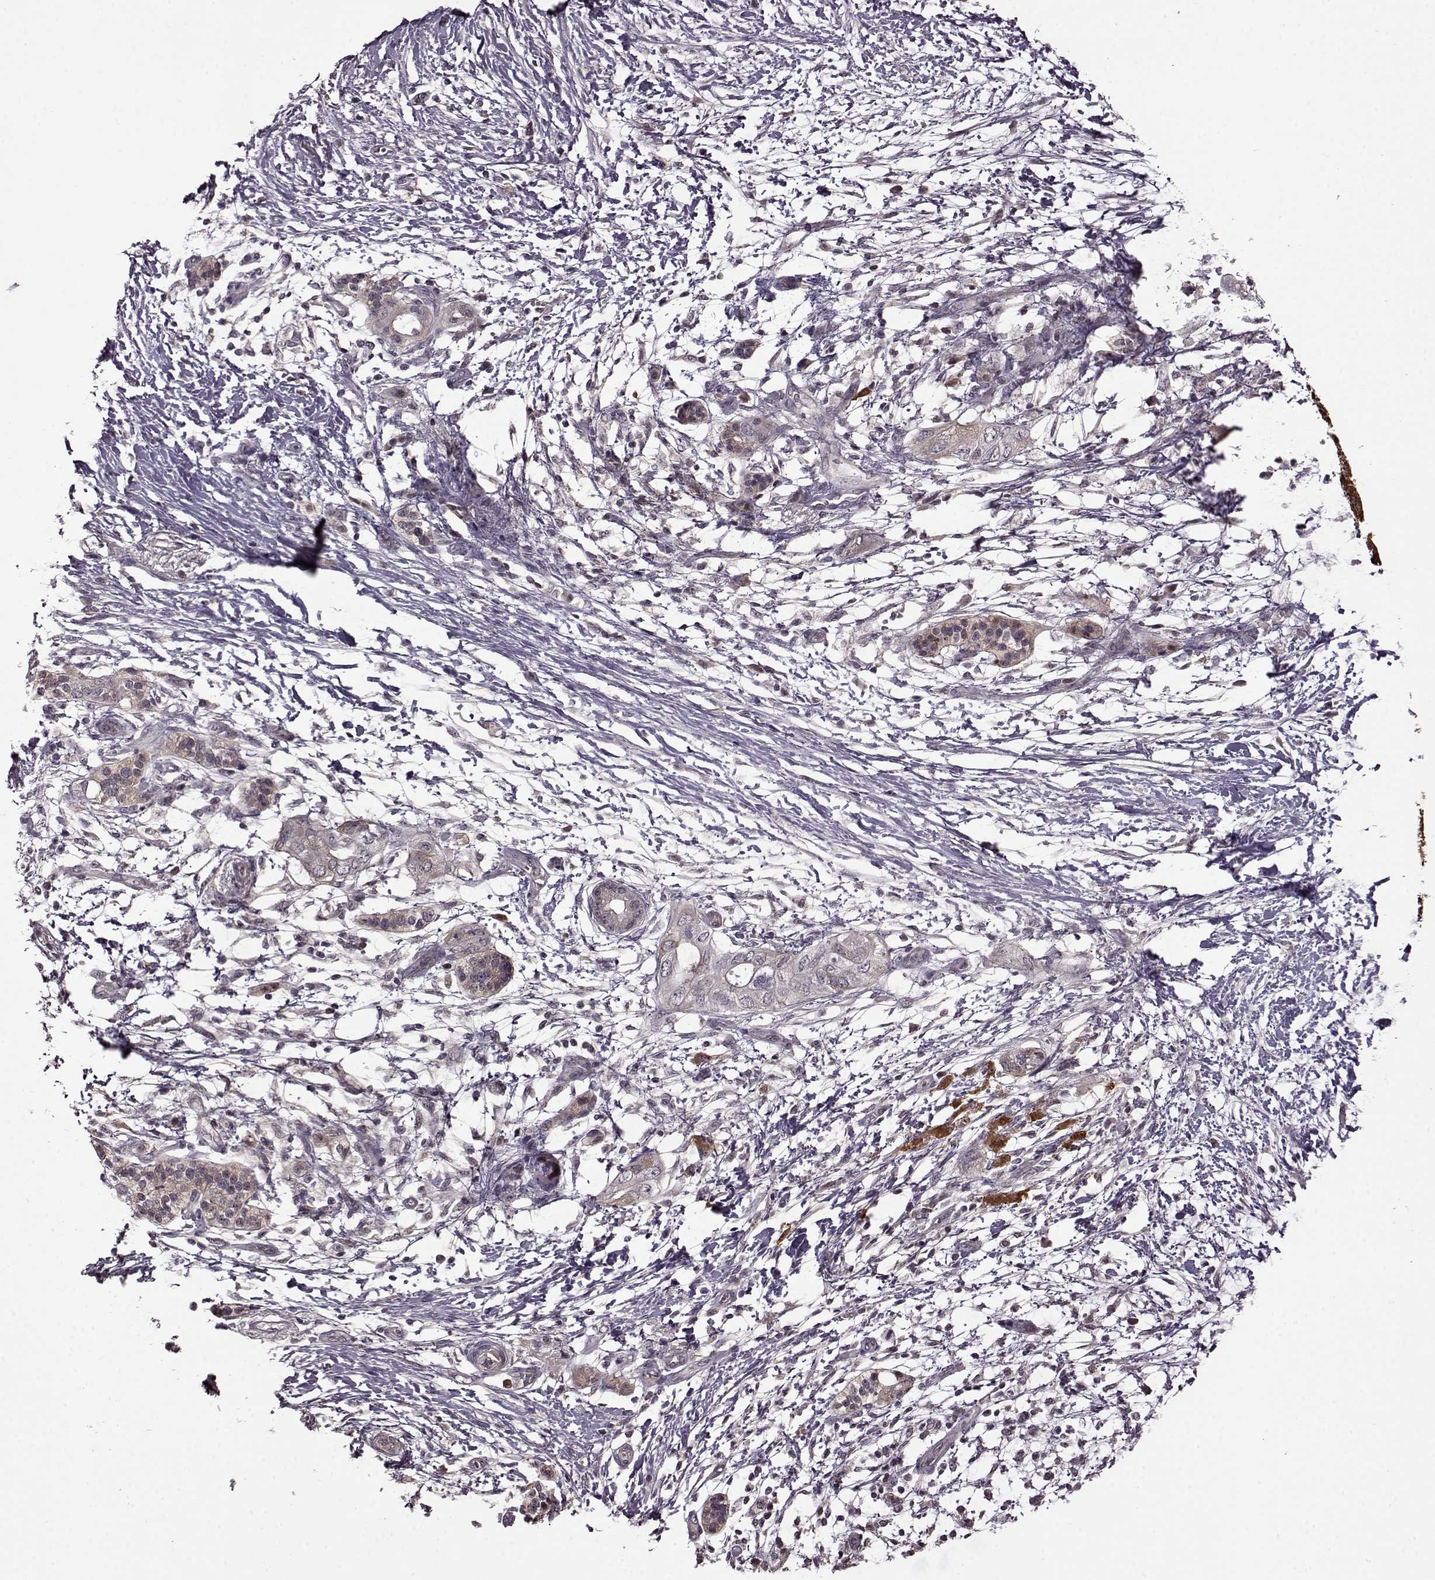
{"staining": {"intensity": "weak", "quantity": "<25%", "location": "cytoplasmic/membranous"}, "tissue": "pancreatic cancer", "cell_type": "Tumor cells", "image_type": "cancer", "snomed": [{"axis": "morphology", "description": "Adenocarcinoma, NOS"}, {"axis": "topography", "description": "Pancreas"}], "caption": "Immunohistochemistry (IHC) of pancreatic cancer (adenocarcinoma) exhibits no expression in tumor cells.", "gene": "MAIP1", "patient": {"sex": "female", "age": 72}}